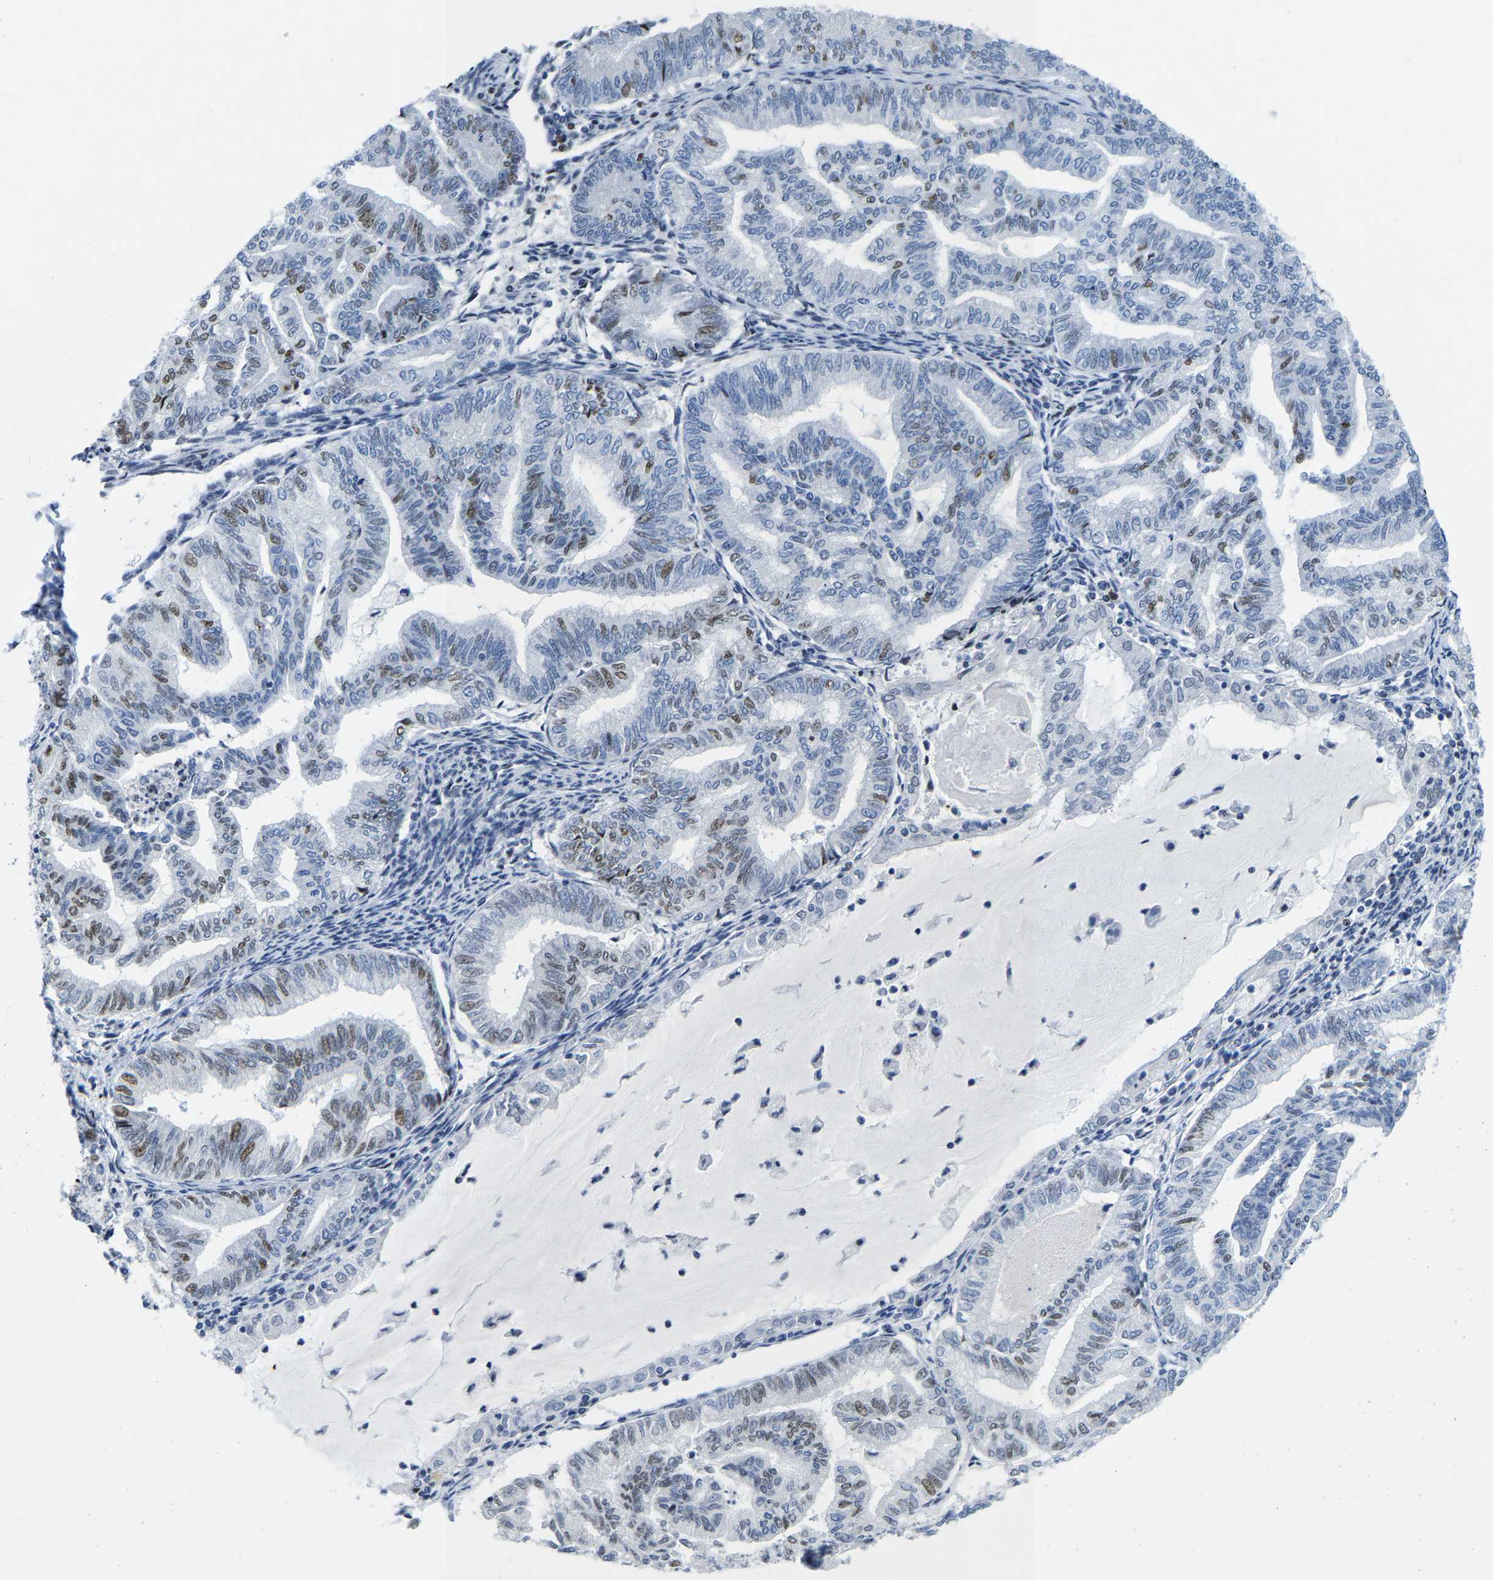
{"staining": {"intensity": "negative", "quantity": "none", "location": "none"}, "tissue": "endometrial cancer", "cell_type": "Tumor cells", "image_type": "cancer", "snomed": [{"axis": "morphology", "description": "Adenocarcinoma, NOS"}, {"axis": "topography", "description": "Endometrium"}], "caption": "DAB immunohistochemical staining of human endometrial cancer demonstrates no significant staining in tumor cells.", "gene": "SETD1B", "patient": {"sex": "female", "age": 79}}